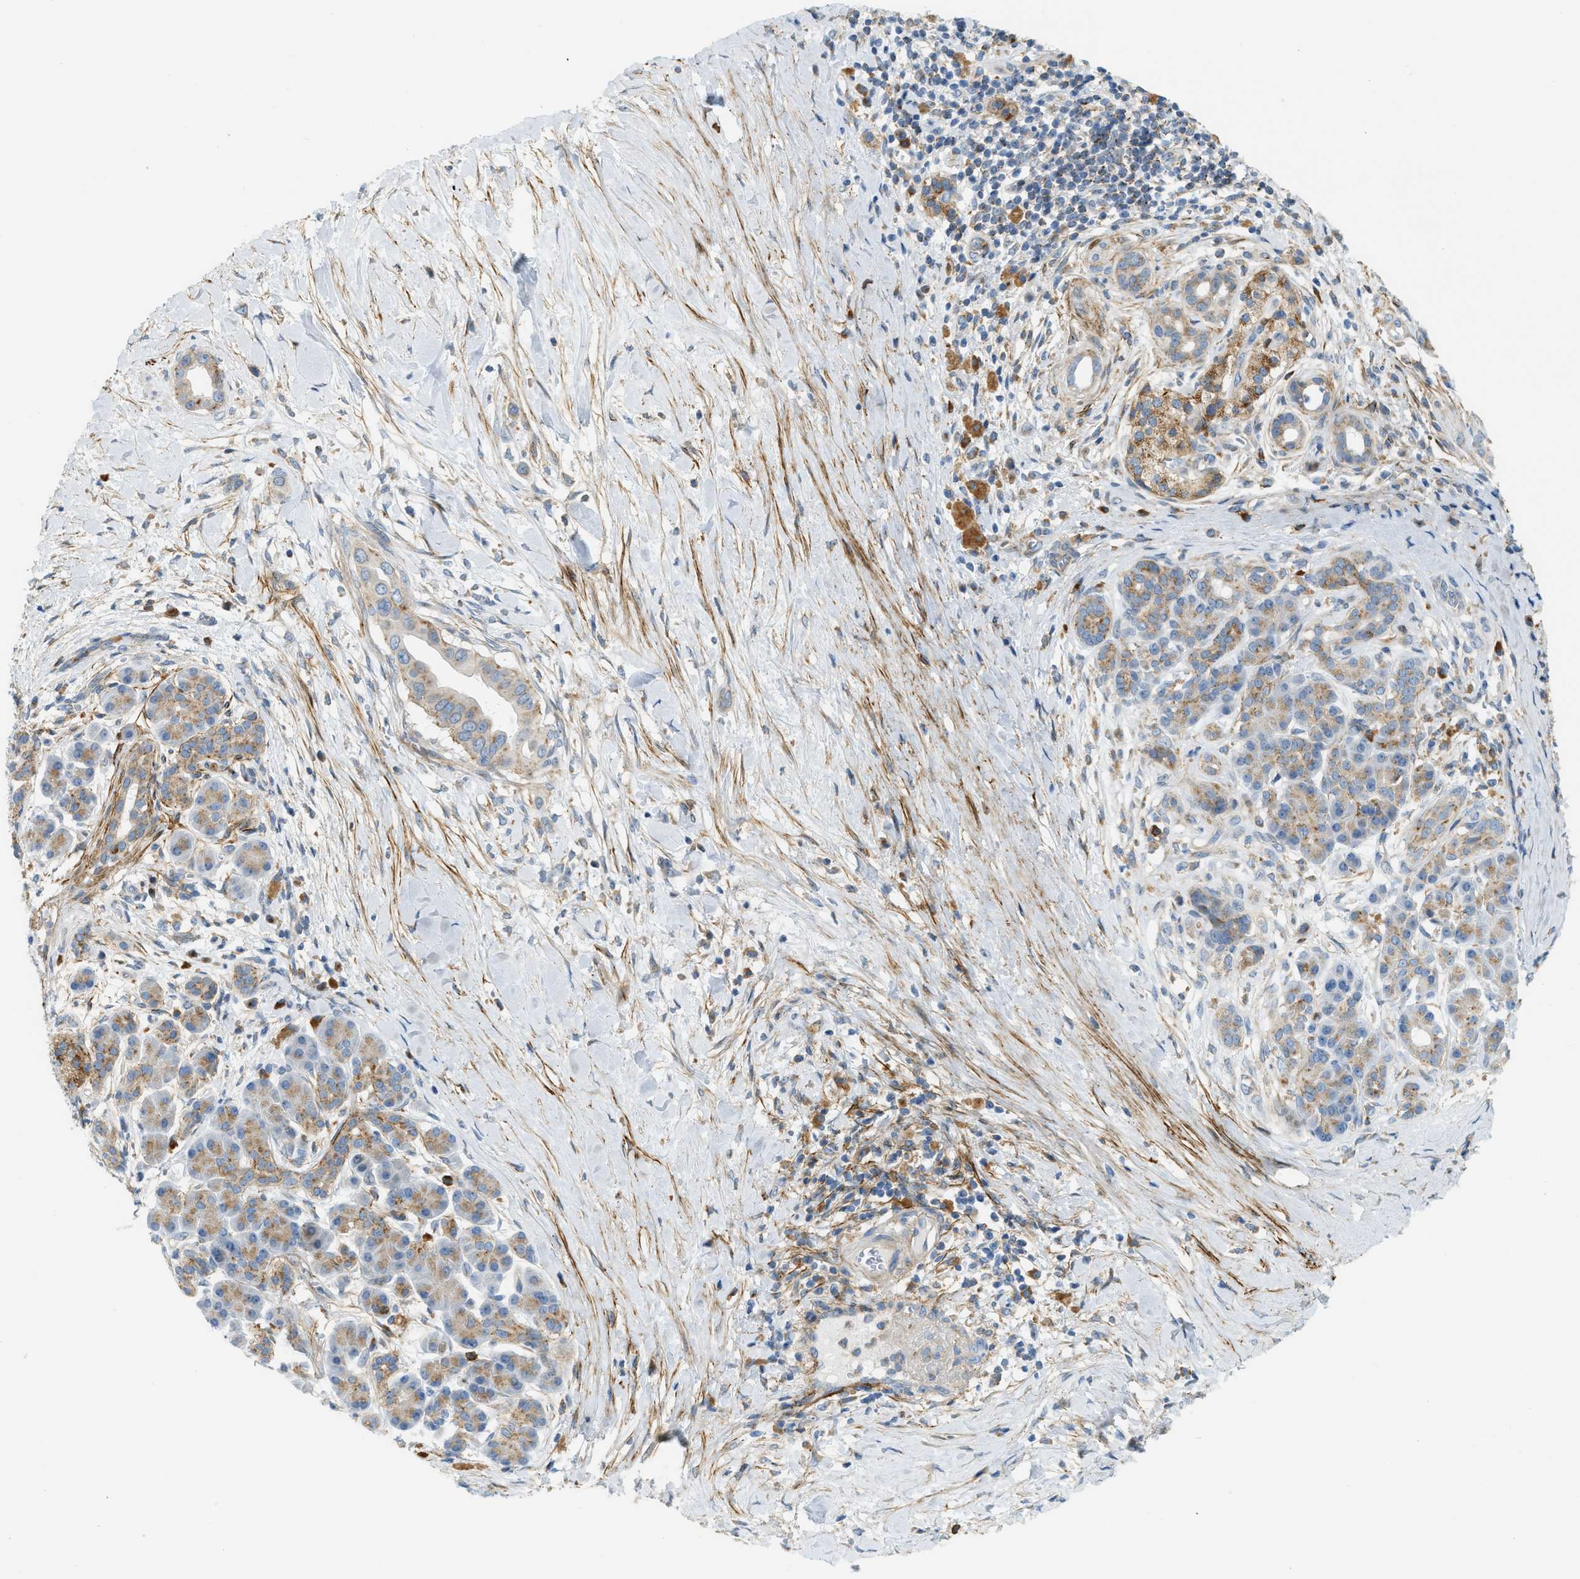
{"staining": {"intensity": "moderate", "quantity": "25%-75%", "location": "cytoplasmic/membranous"}, "tissue": "pancreatic cancer", "cell_type": "Tumor cells", "image_type": "cancer", "snomed": [{"axis": "morphology", "description": "Adenocarcinoma, NOS"}, {"axis": "topography", "description": "Pancreas"}], "caption": "Immunohistochemistry (IHC) staining of pancreatic adenocarcinoma, which shows medium levels of moderate cytoplasmic/membranous staining in approximately 25%-75% of tumor cells indicating moderate cytoplasmic/membranous protein expression. The staining was performed using DAB (3,3'-diaminobenzidine) (brown) for protein detection and nuclei were counterstained in hematoxylin (blue).", "gene": "LMBRD1", "patient": {"sex": "male", "age": 55}}